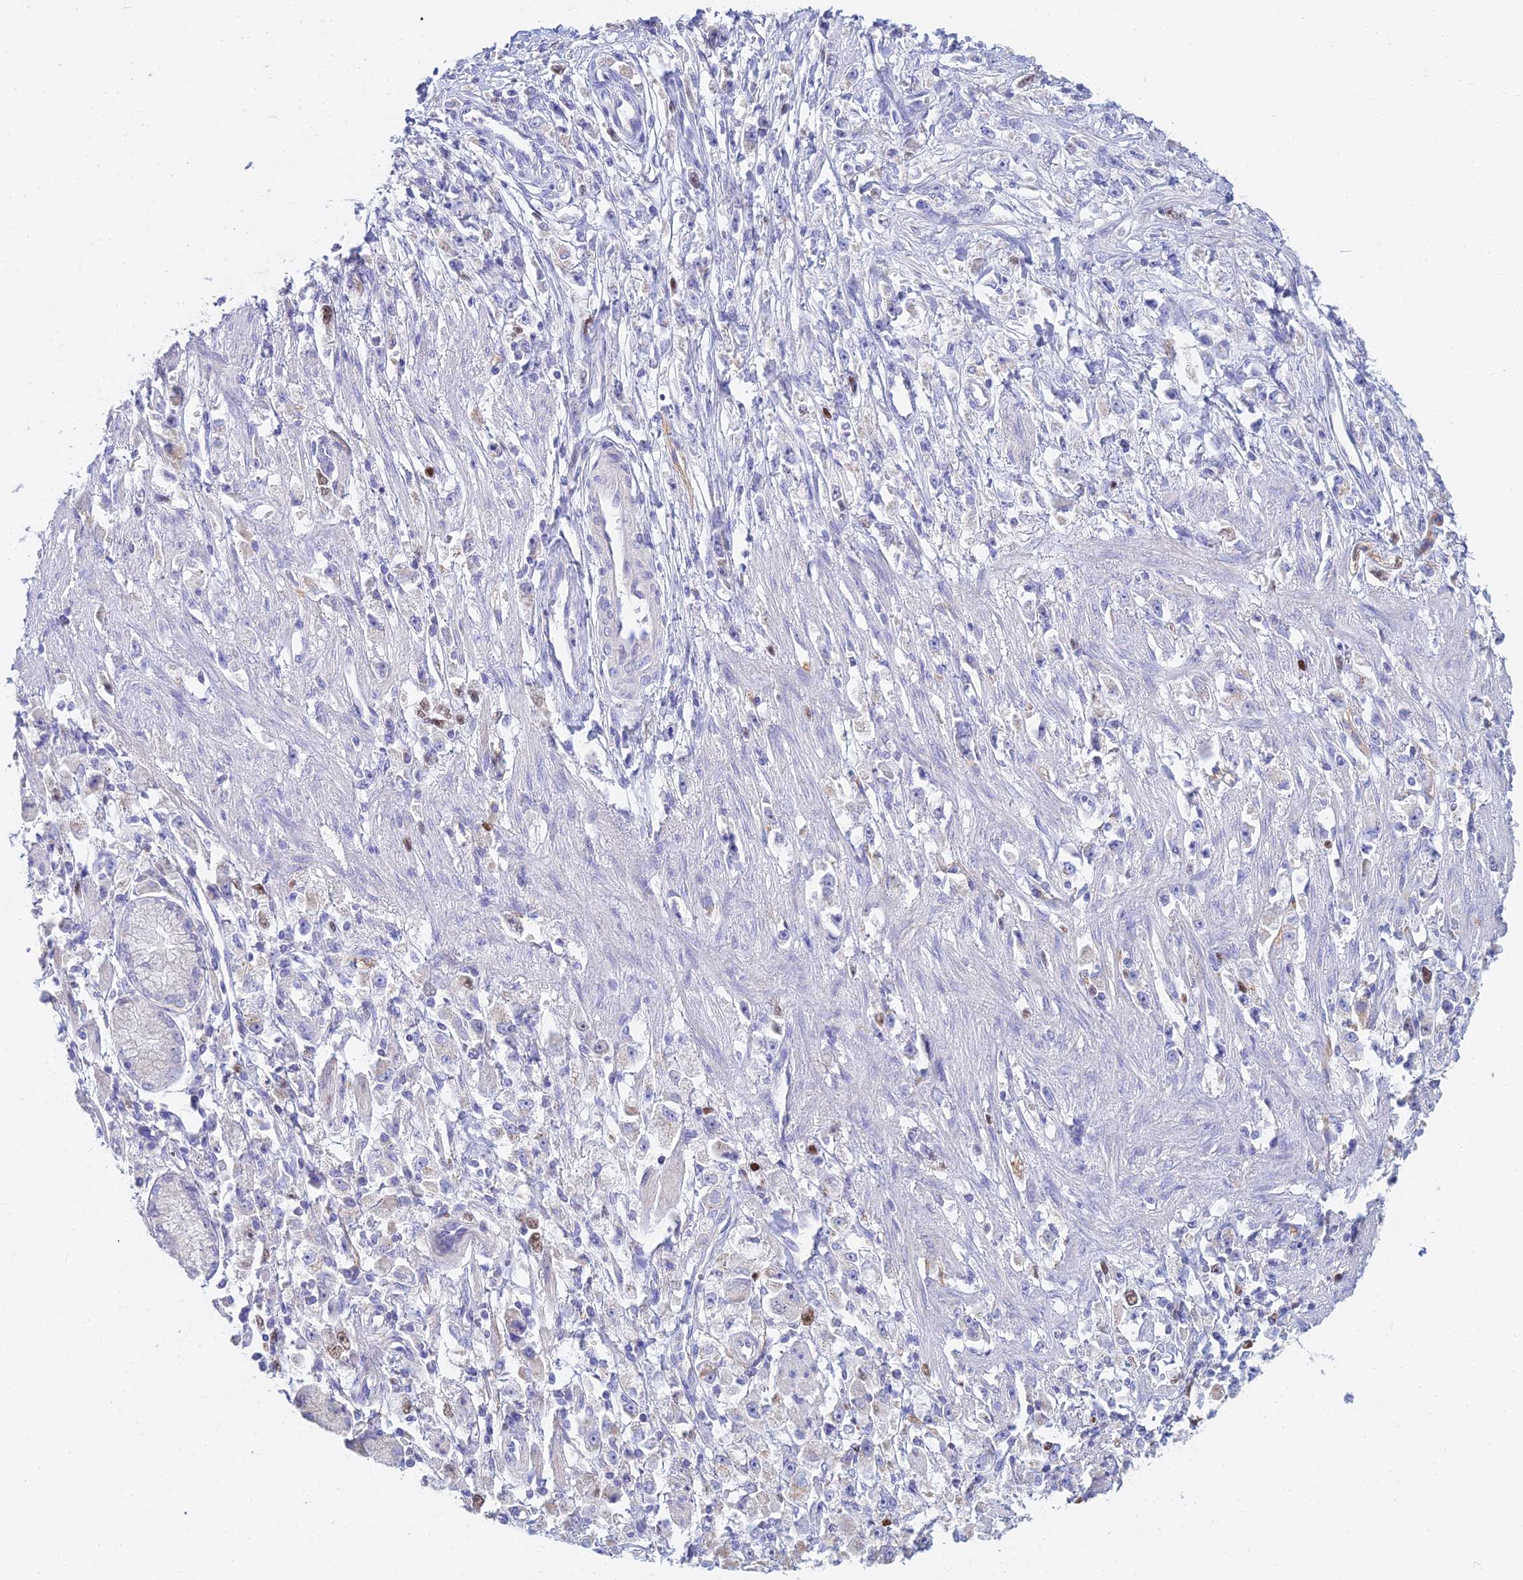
{"staining": {"intensity": "moderate", "quantity": "<25%", "location": "nuclear"}, "tissue": "stomach cancer", "cell_type": "Tumor cells", "image_type": "cancer", "snomed": [{"axis": "morphology", "description": "Adenocarcinoma, NOS"}, {"axis": "topography", "description": "Stomach"}], "caption": "There is low levels of moderate nuclear expression in tumor cells of stomach adenocarcinoma, as demonstrated by immunohistochemical staining (brown color).", "gene": "MCM2", "patient": {"sex": "female", "age": 59}}